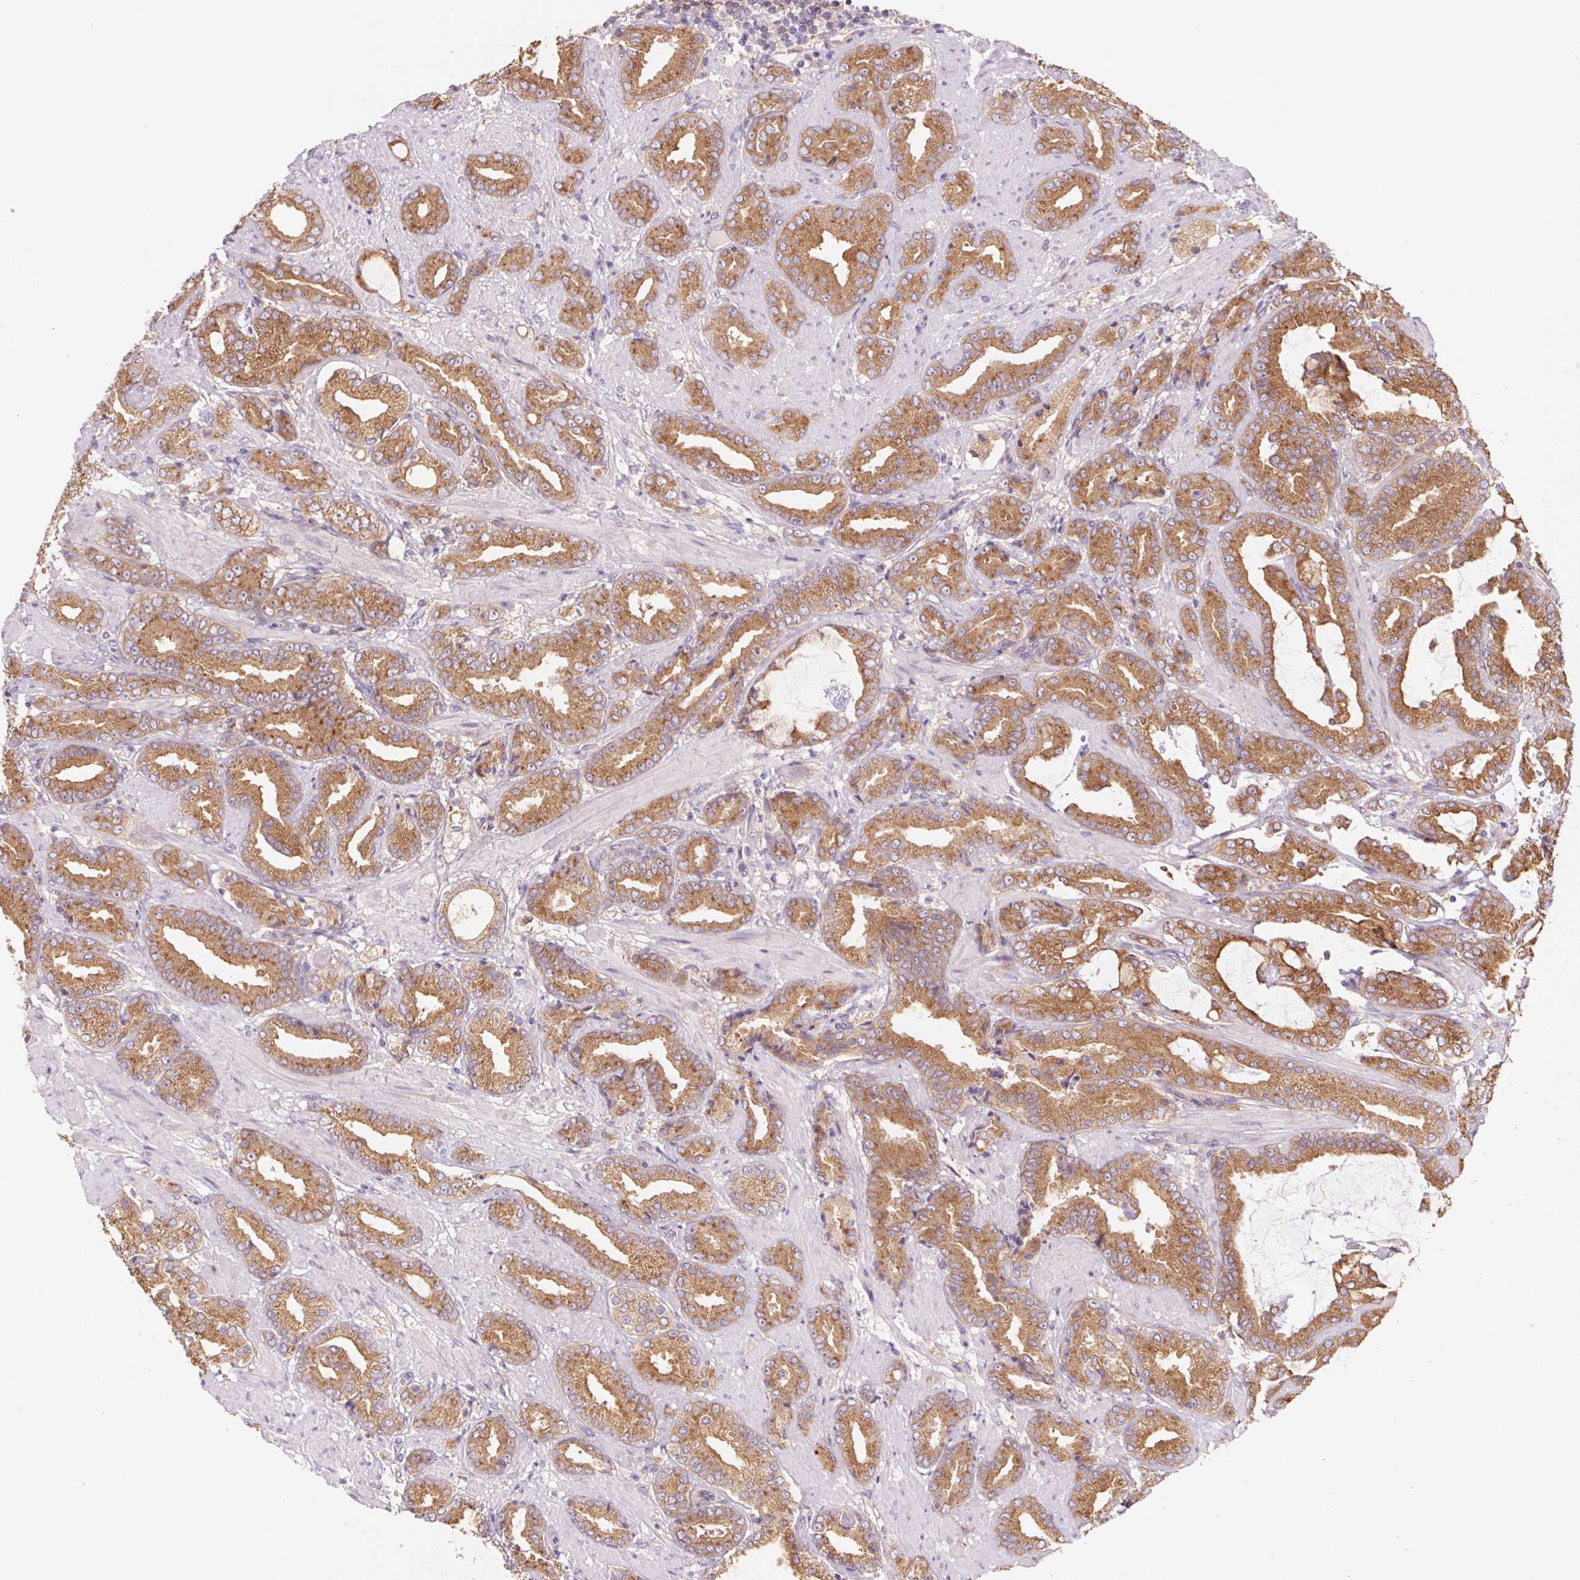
{"staining": {"intensity": "moderate", "quantity": ">75%", "location": "cytoplasmic/membranous"}, "tissue": "prostate cancer", "cell_type": "Tumor cells", "image_type": "cancer", "snomed": [{"axis": "morphology", "description": "Adenocarcinoma, High grade"}, {"axis": "topography", "description": "Prostate"}], "caption": "High-power microscopy captured an IHC micrograph of prostate high-grade adenocarcinoma, revealing moderate cytoplasmic/membranous expression in approximately >75% of tumor cells.", "gene": "RAB1A", "patient": {"sex": "male", "age": 56}}